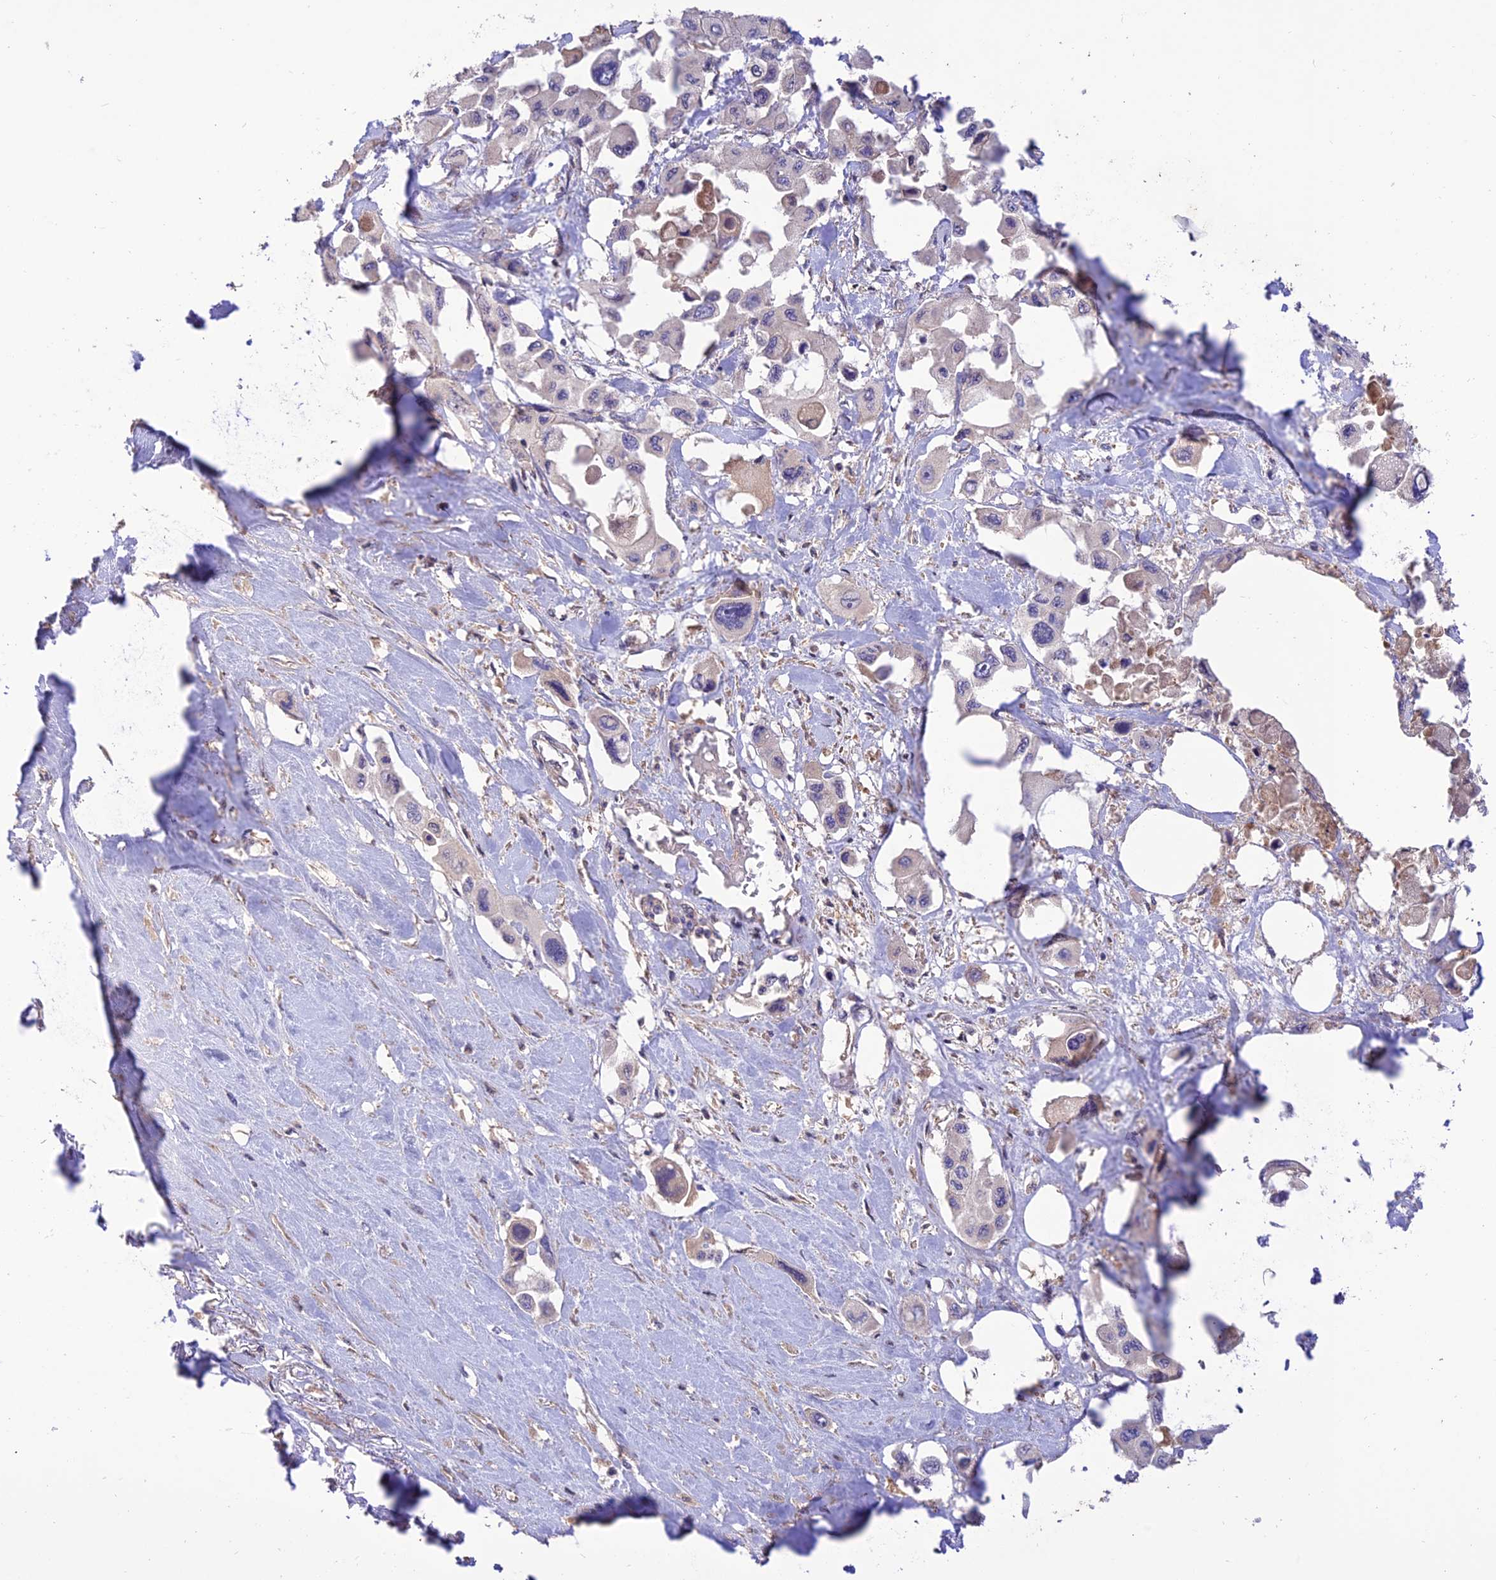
{"staining": {"intensity": "negative", "quantity": "none", "location": "none"}, "tissue": "pancreatic cancer", "cell_type": "Tumor cells", "image_type": "cancer", "snomed": [{"axis": "morphology", "description": "Adenocarcinoma, NOS"}, {"axis": "topography", "description": "Pancreas"}], "caption": "Immunohistochemistry photomicrograph of neoplastic tissue: human adenocarcinoma (pancreatic) stained with DAB (3,3'-diaminobenzidine) shows no significant protein expression in tumor cells.", "gene": "REV1", "patient": {"sex": "male", "age": 92}}